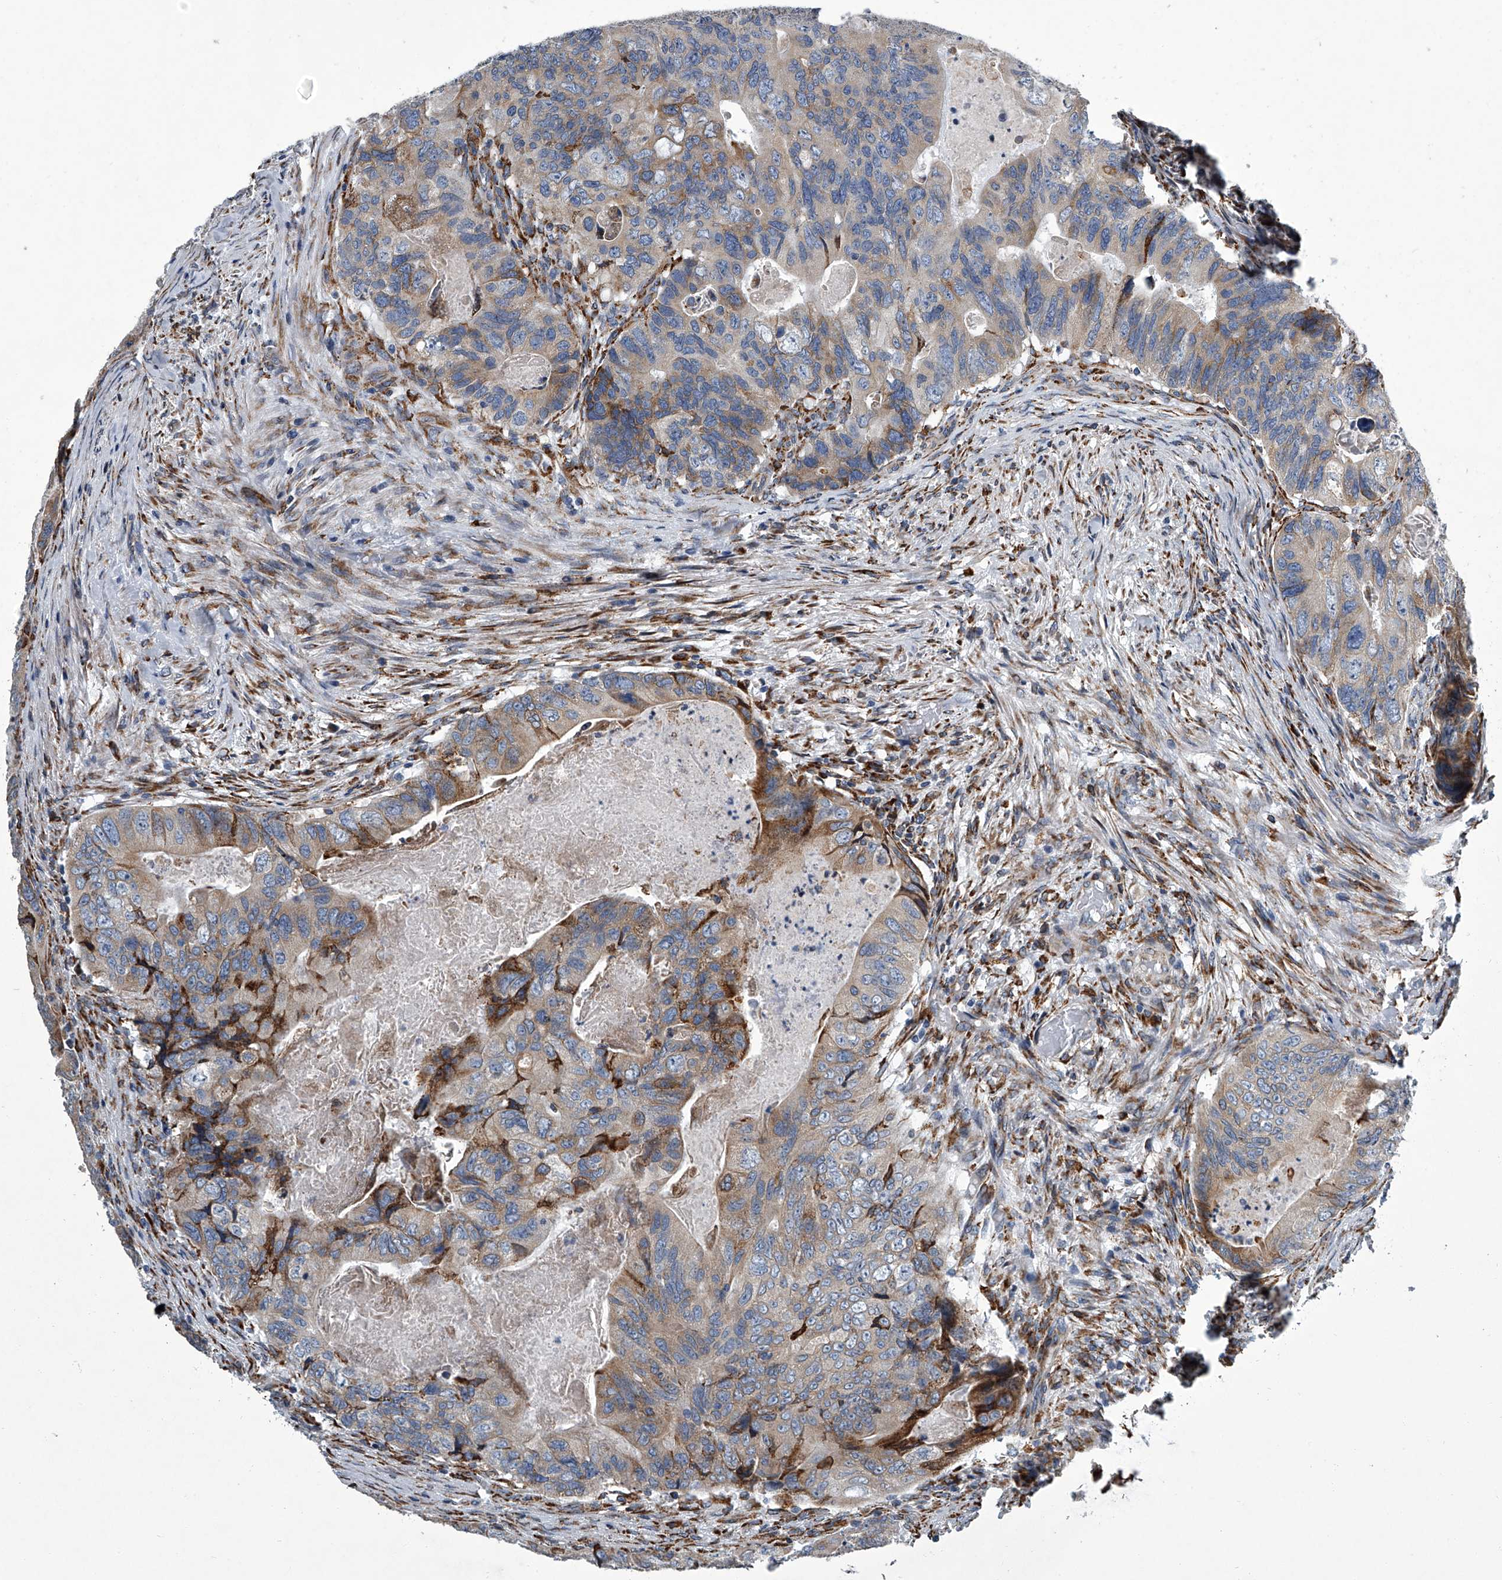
{"staining": {"intensity": "moderate", "quantity": "25%-75%", "location": "cytoplasmic/membranous"}, "tissue": "colorectal cancer", "cell_type": "Tumor cells", "image_type": "cancer", "snomed": [{"axis": "morphology", "description": "Adenocarcinoma, NOS"}, {"axis": "topography", "description": "Rectum"}], "caption": "IHC photomicrograph of neoplastic tissue: colorectal cancer stained using immunohistochemistry reveals medium levels of moderate protein expression localized specifically in the cytoplasmic/membranous of tumor cells, appearing as a cytoplasmic/membranous brown color.", "gene": "TMEM63C", "patient": {"sex": "male", "age": 63}}